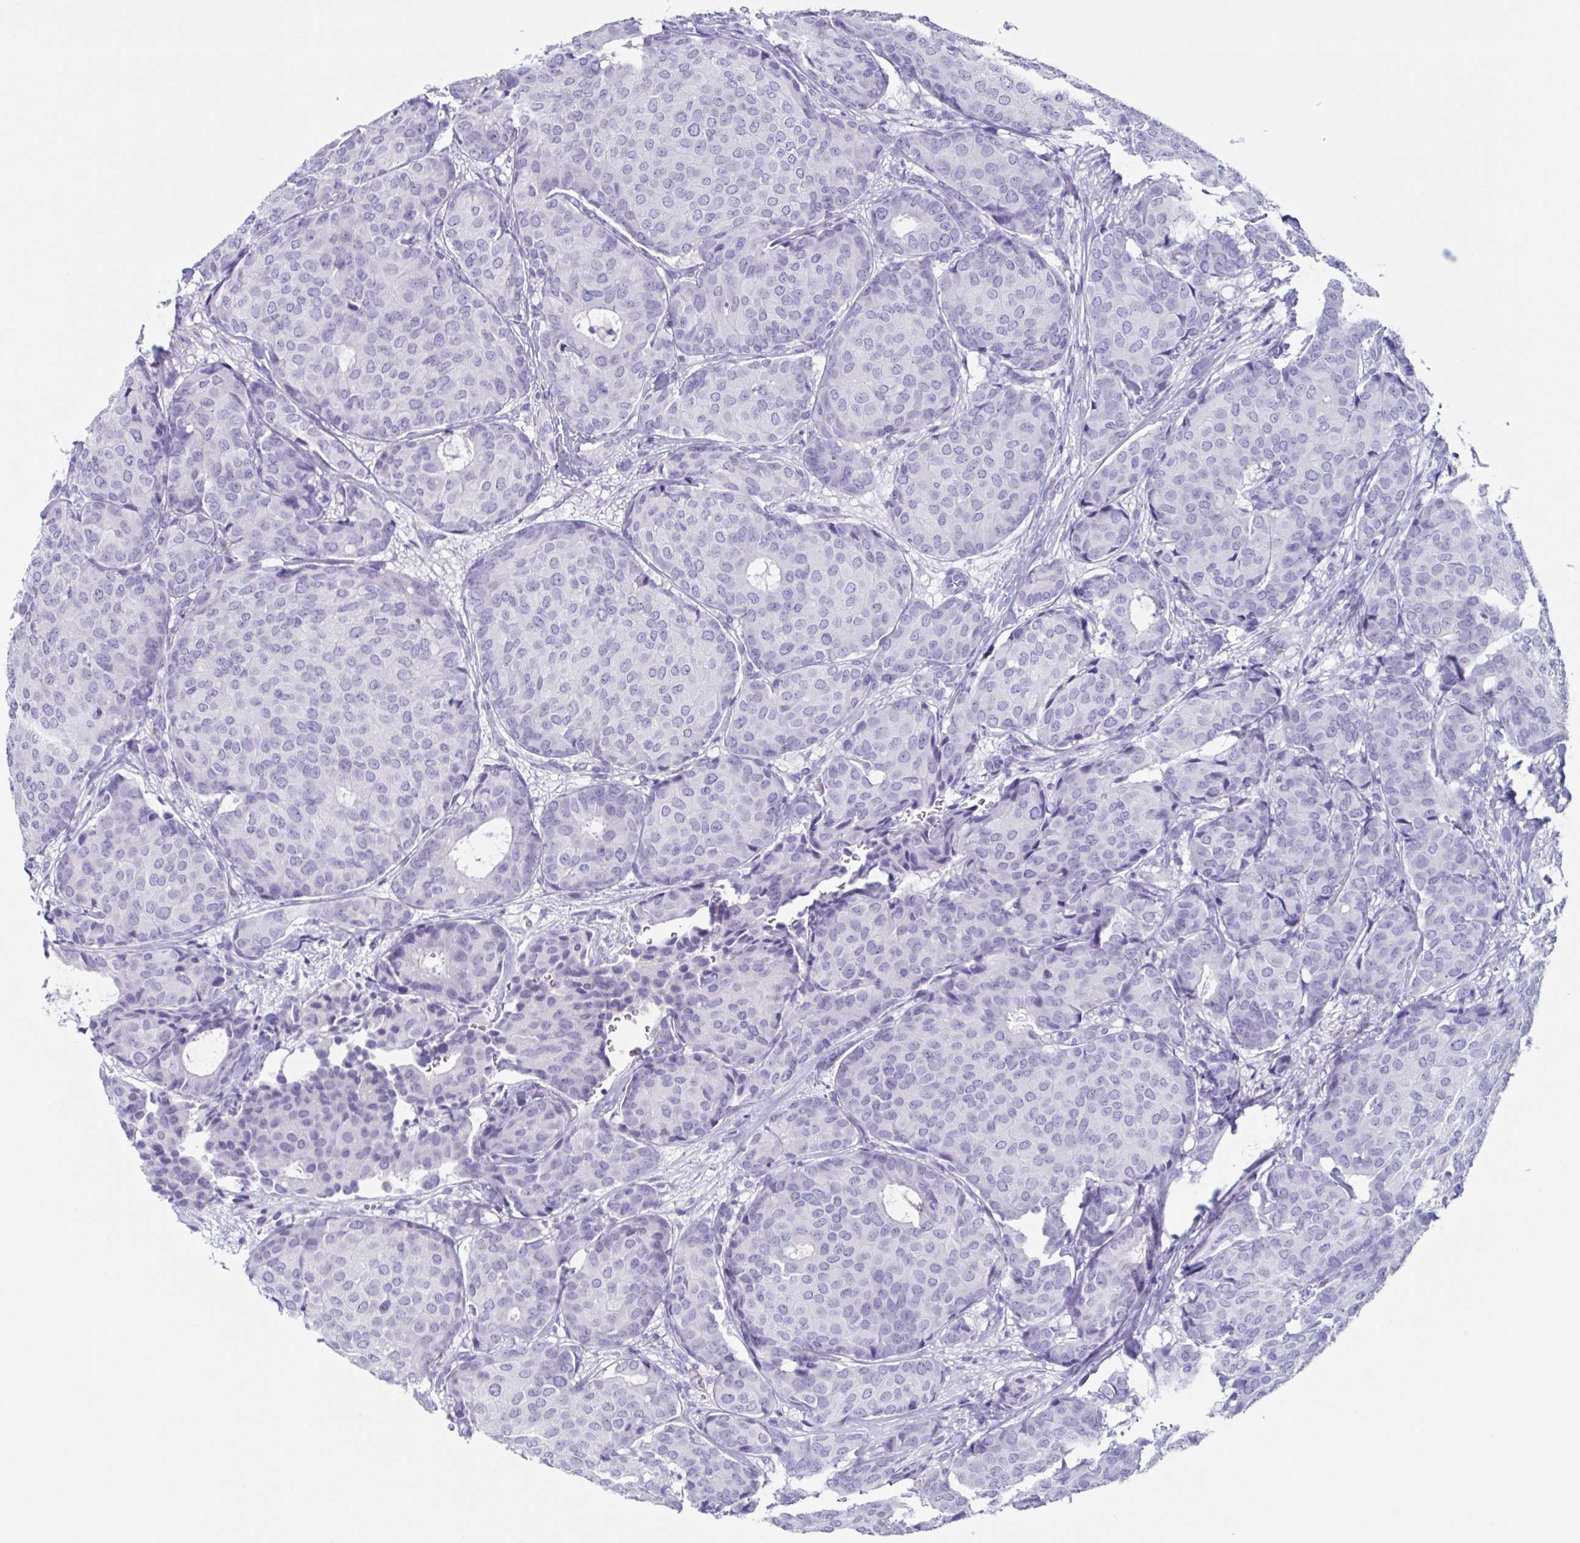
{"staining": {"intensity": "negative", "quantity": "none", "location": "none"}, "tissue": "breast cancer", "cell_type": "Tumor cells", "image_type": "cancer", "snomed": [{"axis": "morphology", "description": "Duct carcinoma"}, {"axis": "topography", "description": "Breast"}], "caption": "An immunohistochemistry photomicrograph of breast cancer is shown. There is no staining in tumor cells of breast cancer.", "gene": "USP35", "patient": {"sex": "female", "age": 75}}